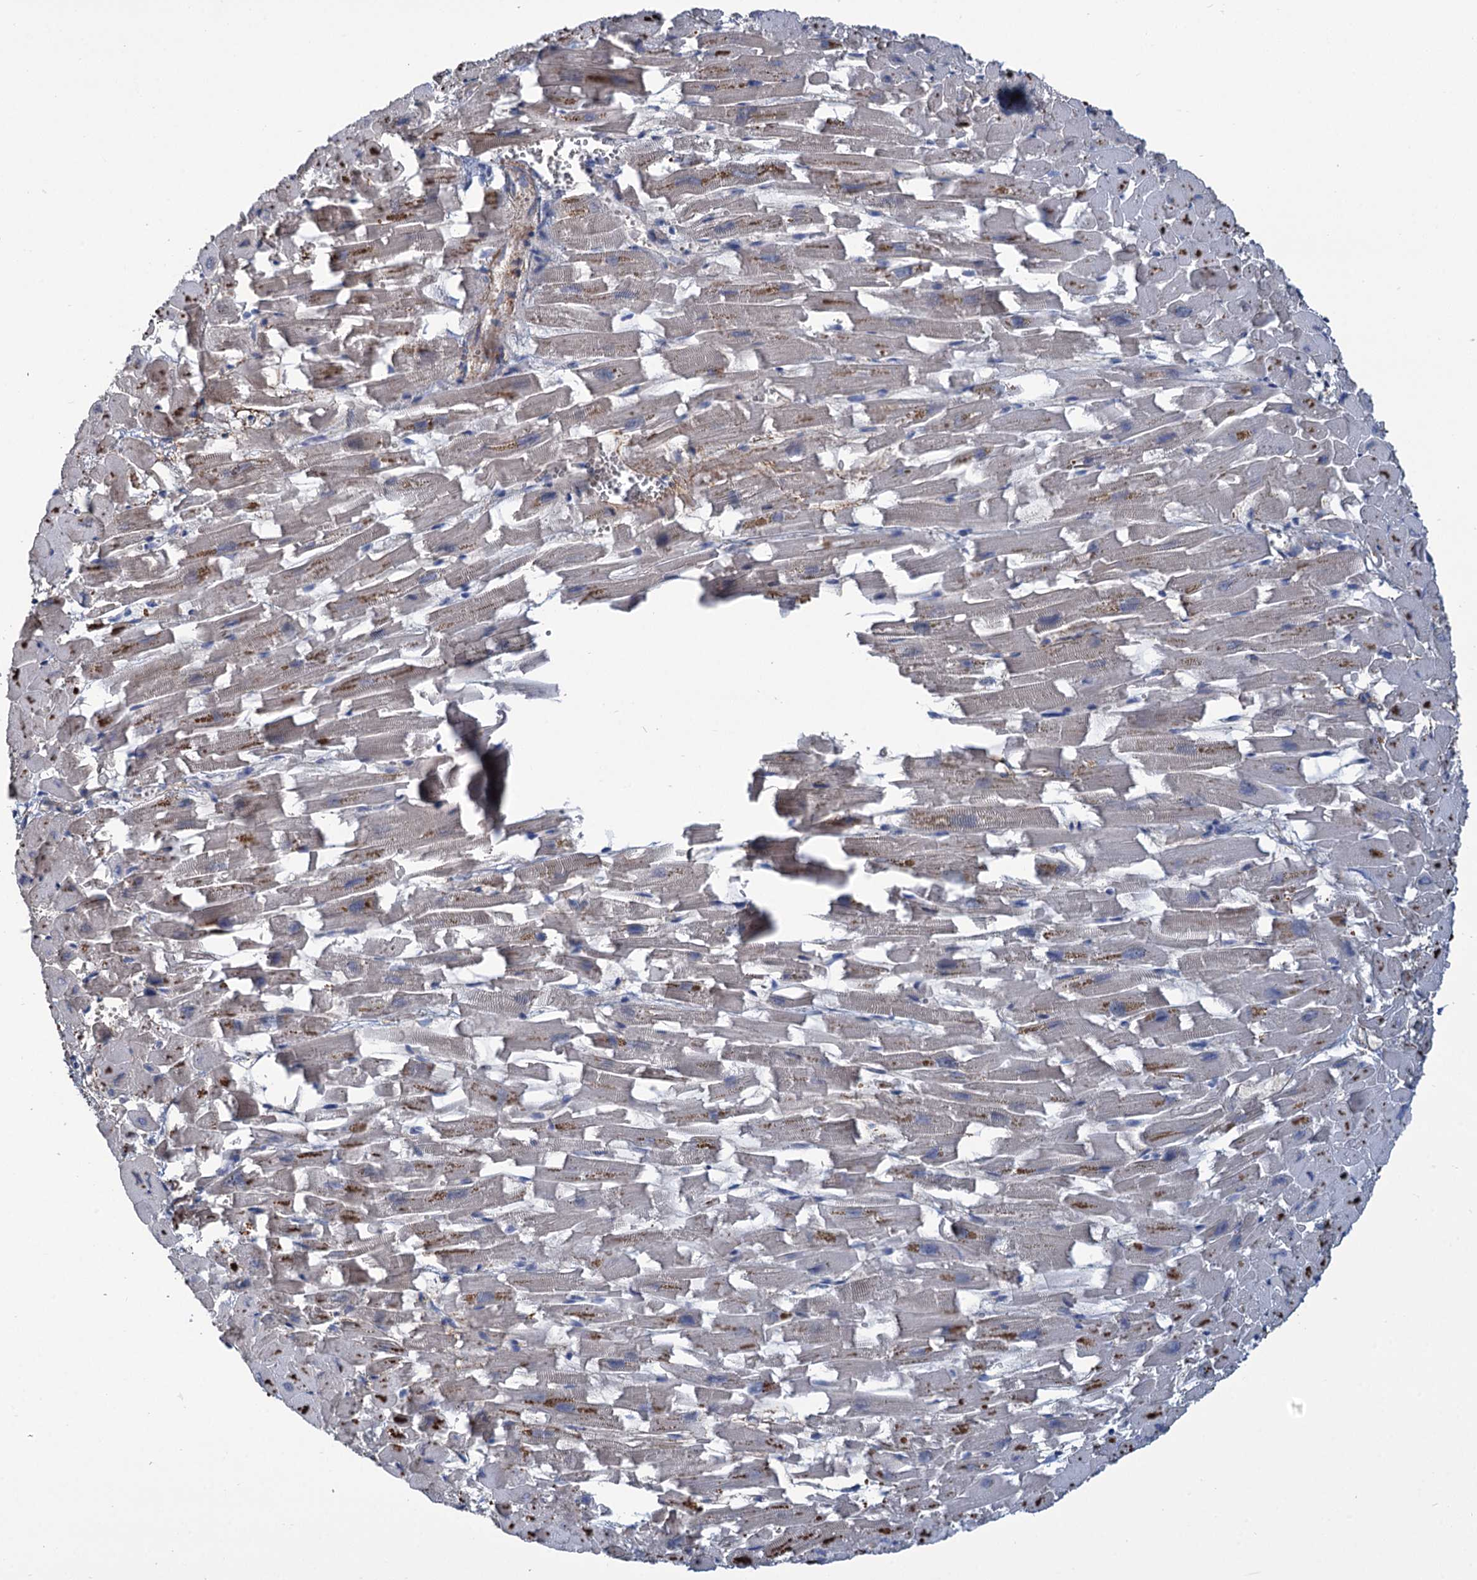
{"staining": {"intensity": "negative", "quantity": "none", "location": "none"}, "tissue": "heart muscle", "cell_type": "Cardiomyocytes", "image_type": "normal", "snomed": [{"axis": "morphology", "description": "Normal tissue, NOS"}, {"axis": "topography", "description": "Heart"}], "caption": "IHC image of benign heart muscle: human heart muscle stained with DAB displays no significant protein expression in cardiomyocytes. (DAB IHC with hematoxylin counter stain).", "gene": "URAD", "patient": {"sex": "female", "age": 64}}